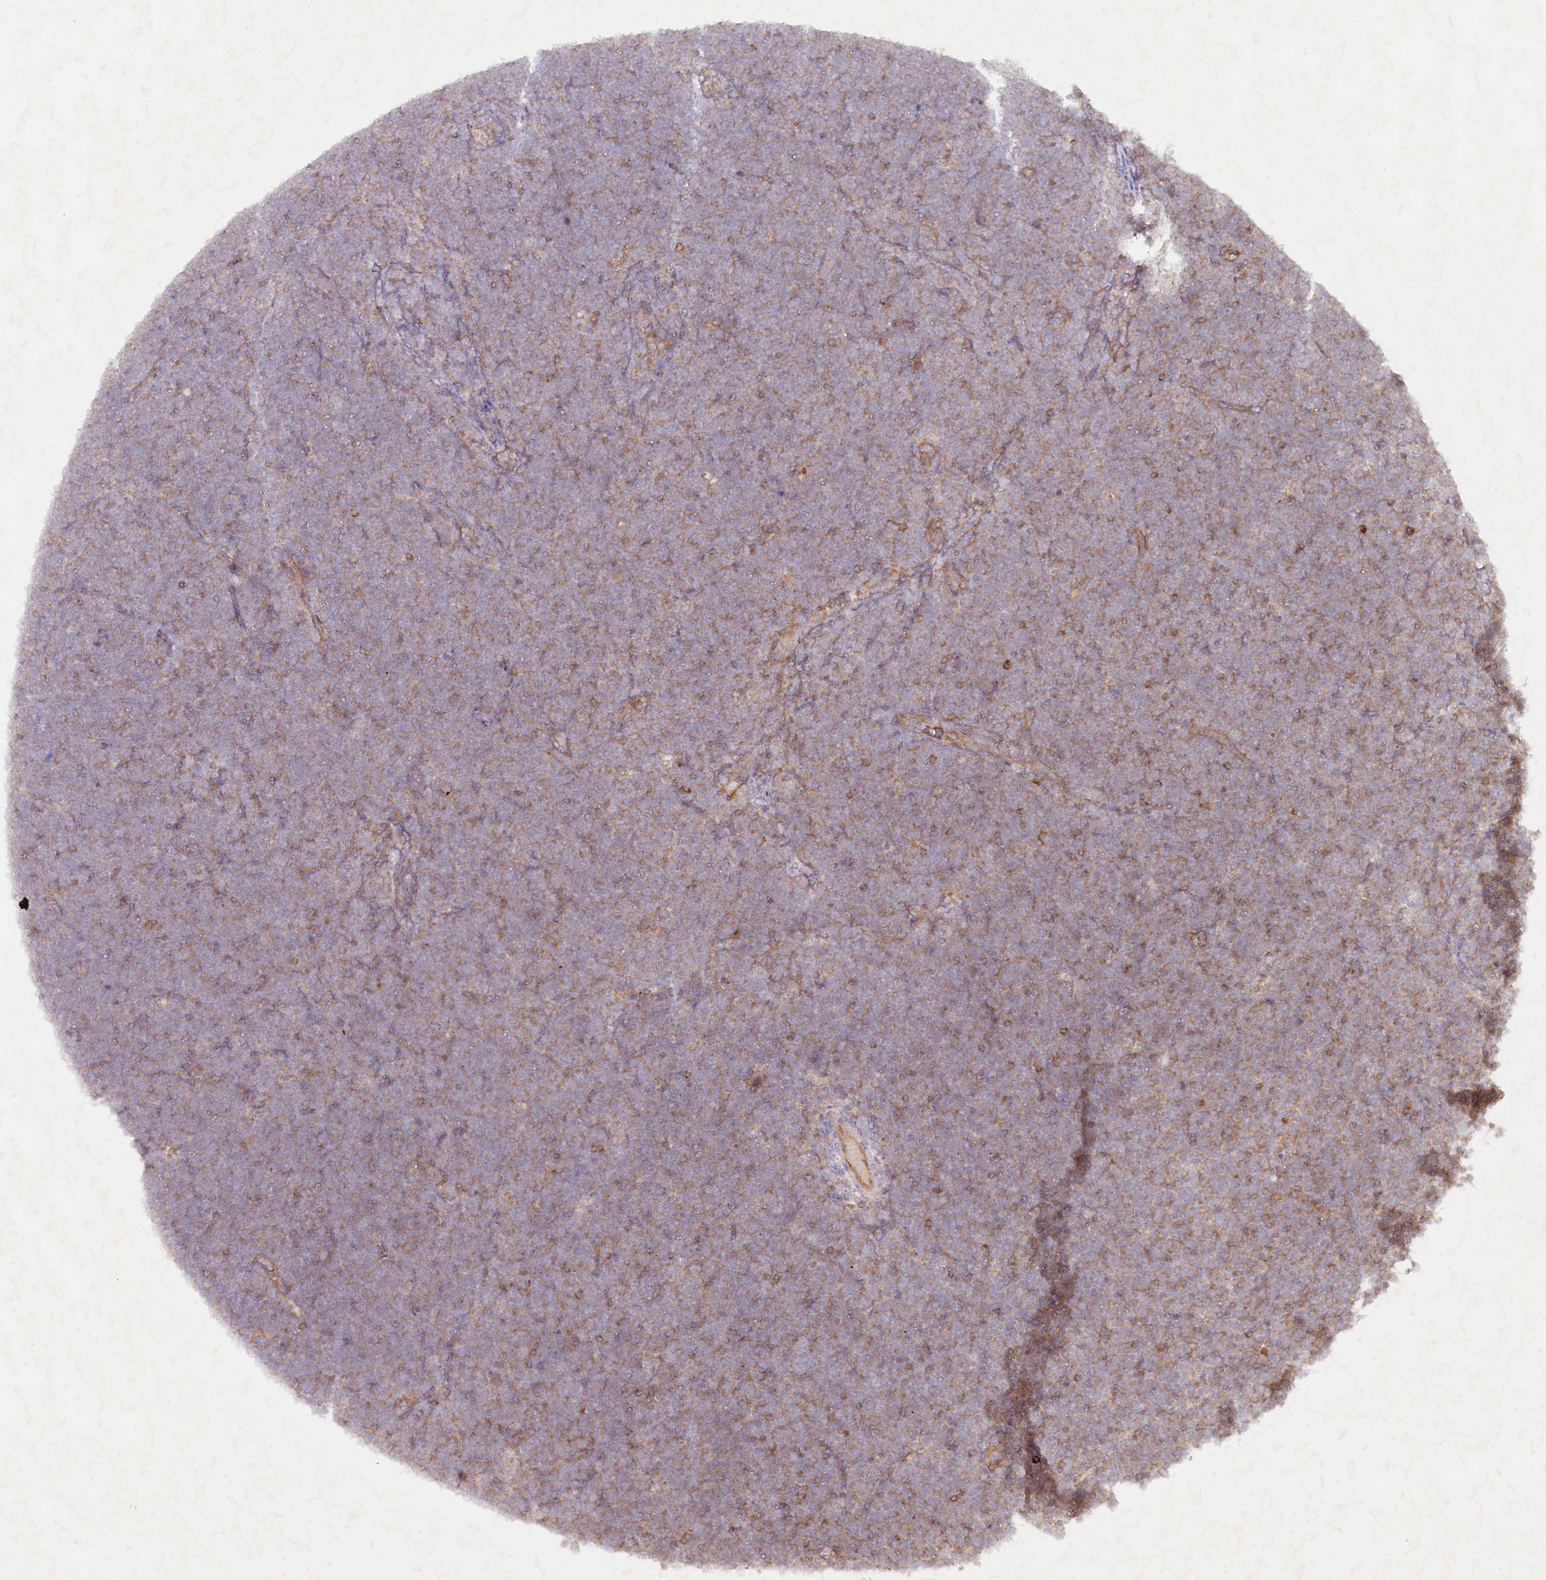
{"staining": {"intensity": "moderate", "quantity": "25%-75%", "location": "cytoplasmic/membranous"}, "tissue": "lymphoma", "cell_type": "Tumor cells", "image_type": "cancer", "snomed": [{"axis": "morphology", "description": "Malignant lymphoma, non-Hodgkin's type, High grade"}, {"axis": "topography", "description": "Lymph node"}], "caption": "Moderate cytoplasmic/membranous protein staining is identified in approximately 25%-75% of tumor cells in lymphoma.", "gene": "TNIP1", "patient": {"sex": "male", "age": 13}}